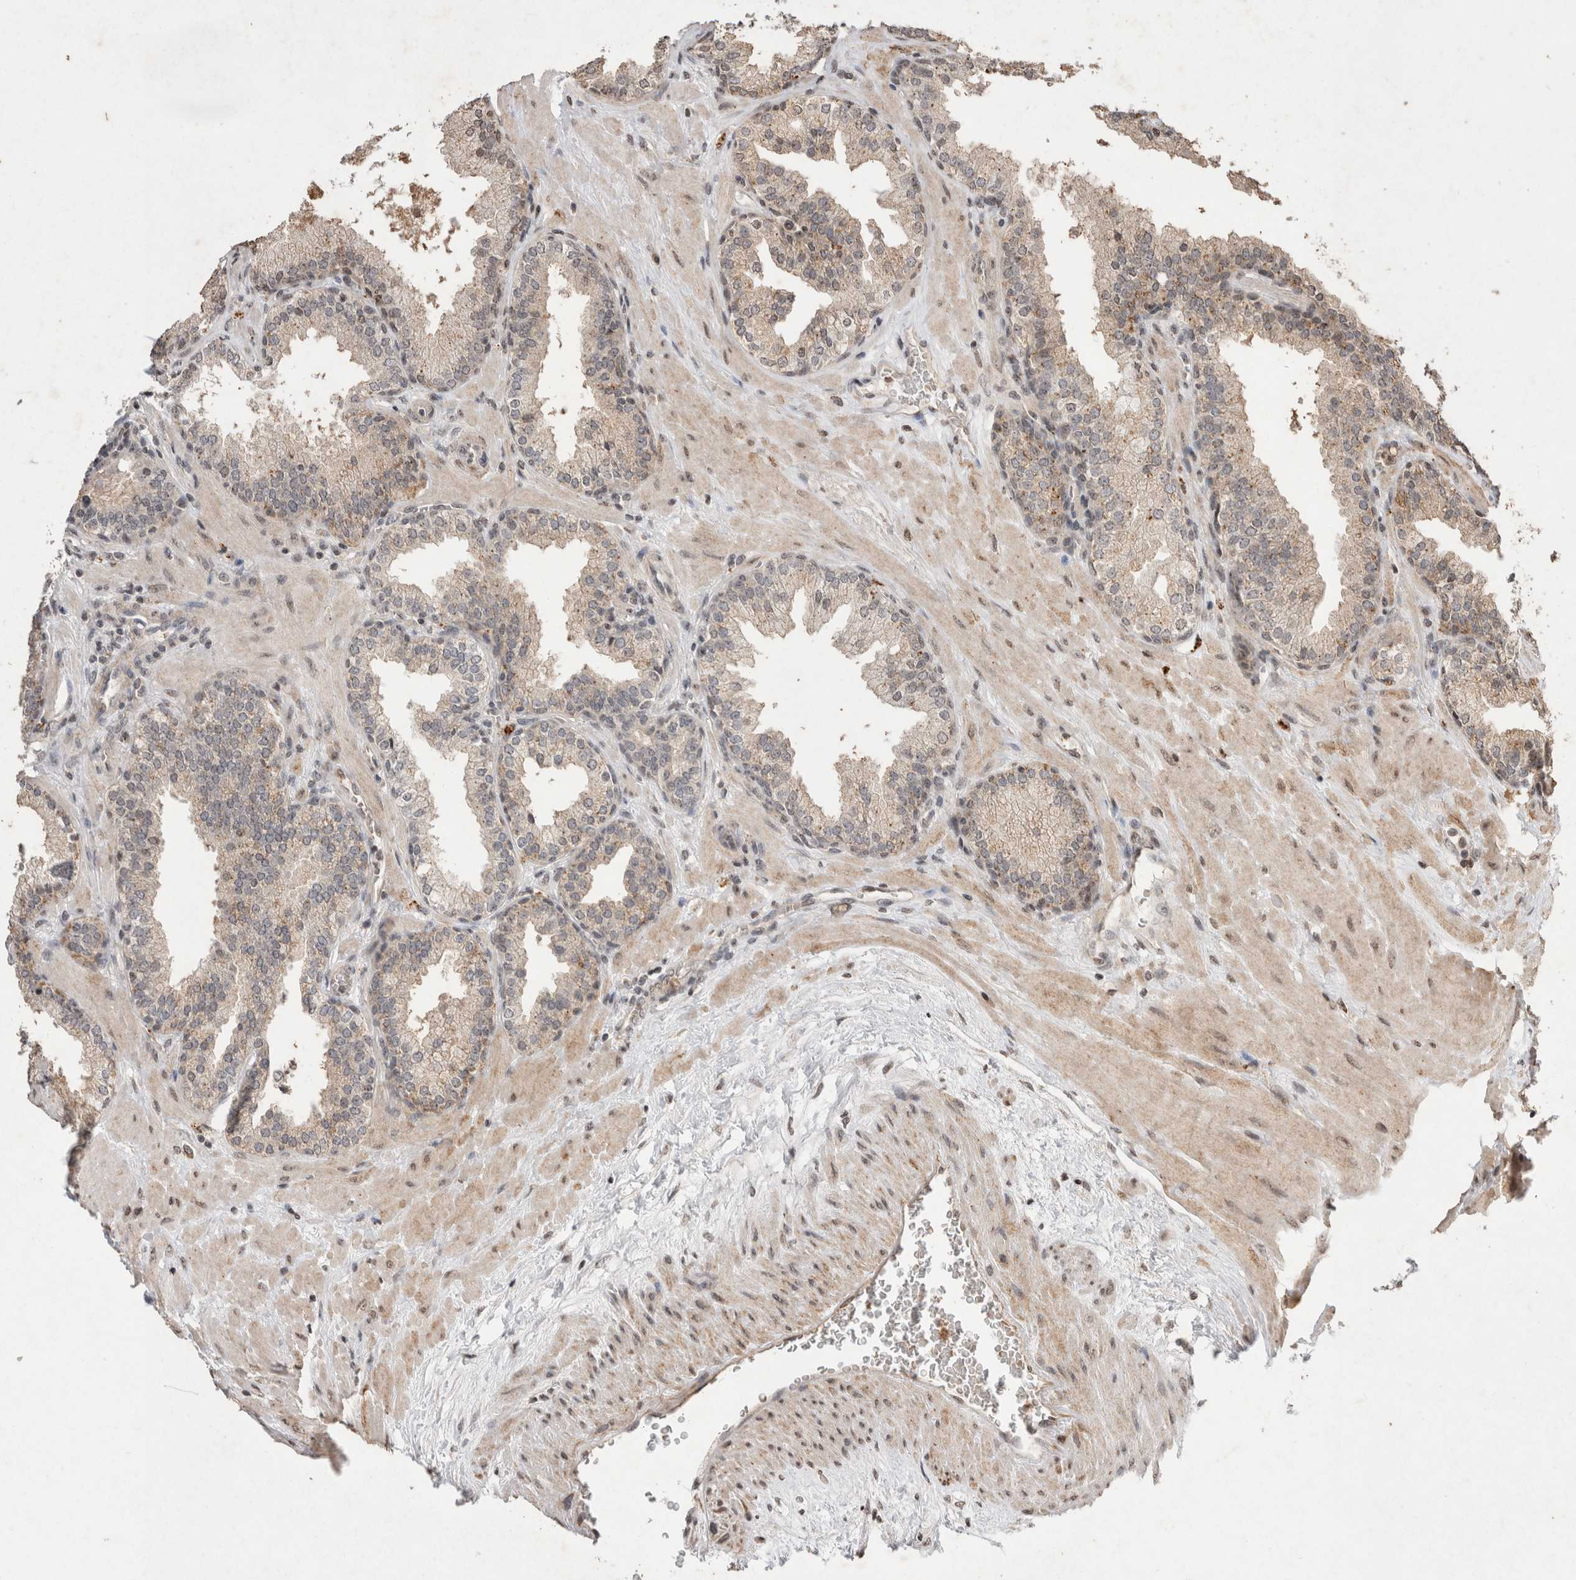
{"staining": {"intensity": "moderate", "quantity": "<25%", "location": "cytoplasmic/membranous"}, "tissue": "prostate", "cell_type": "Glandular cells", "image_type": "normal", "snomed": [{"axis": "morphology", "description": "Normal tissue, NOS"}, {"axis": "topography", "description": "Prostate"}], "caption": "Benign prostate was stained to show a protein in brown. There is low levels of moderate cytoplasmic/membranous expression in about <25% of glandular cells. (brown staining indicates protein expression, while blue staining denotes nuclei).", "gene": "STK11", "patient": {"sex": "male", "age": 51}}